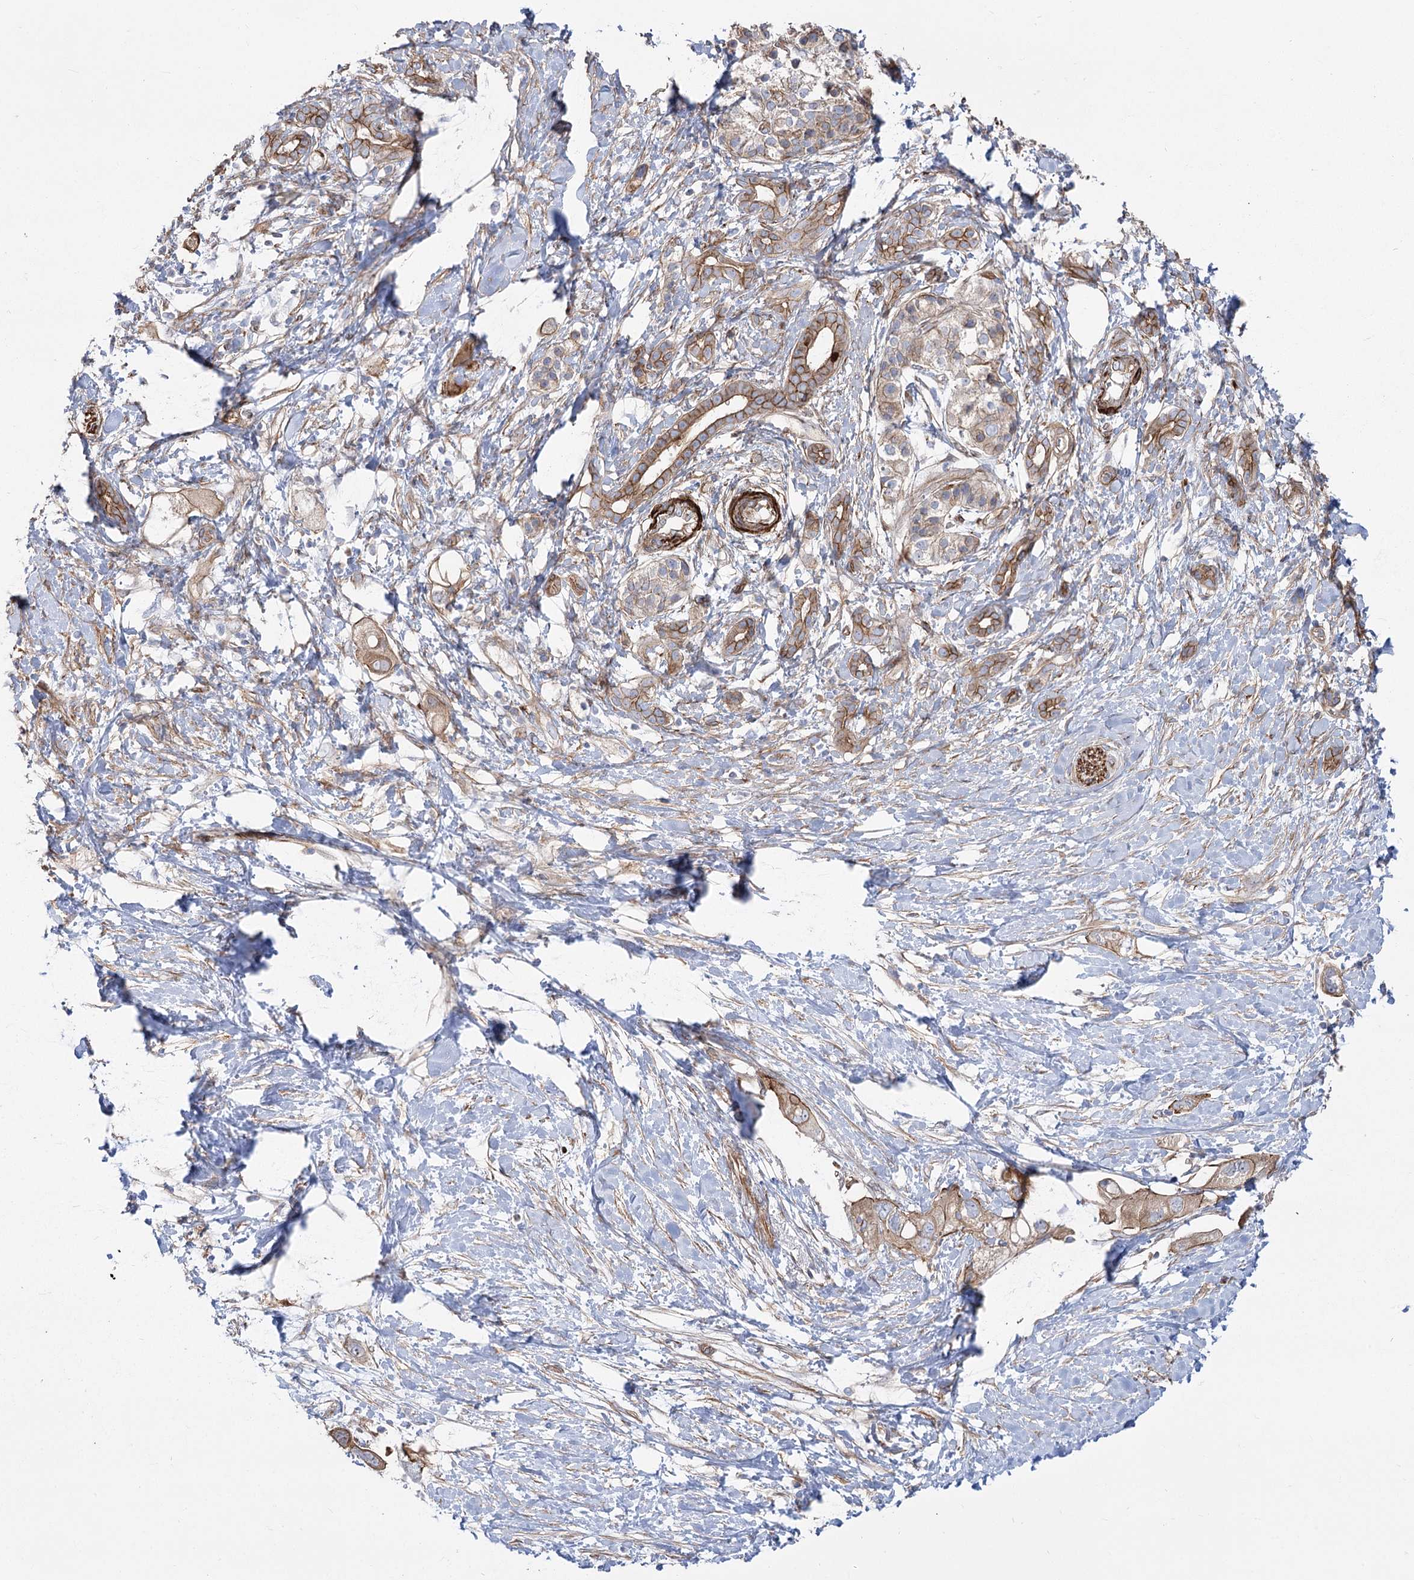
{"staining": {"intensity": "moderate", "quantity": ">75%", "location": "cytoplasmic/membranous"}, "tissue": "pancreatic cancer", "cell_type": "Tumor cells", "image_type": "cancer", "snomed": [{"axis": "morphology", "description": "Adenocarcinoma, NOS"}, {"axis": "topography", "description": "Pancreas"}], "caption": "Immunohistochemistry of human pancreatic adenocarcinoma exhibits medium levels of moderate cytoplasmic/membranous expression in approximately >75% of tumor cells.", "gene": "PLEKHA5", "patient": {"sex": "female", "age": 56}}